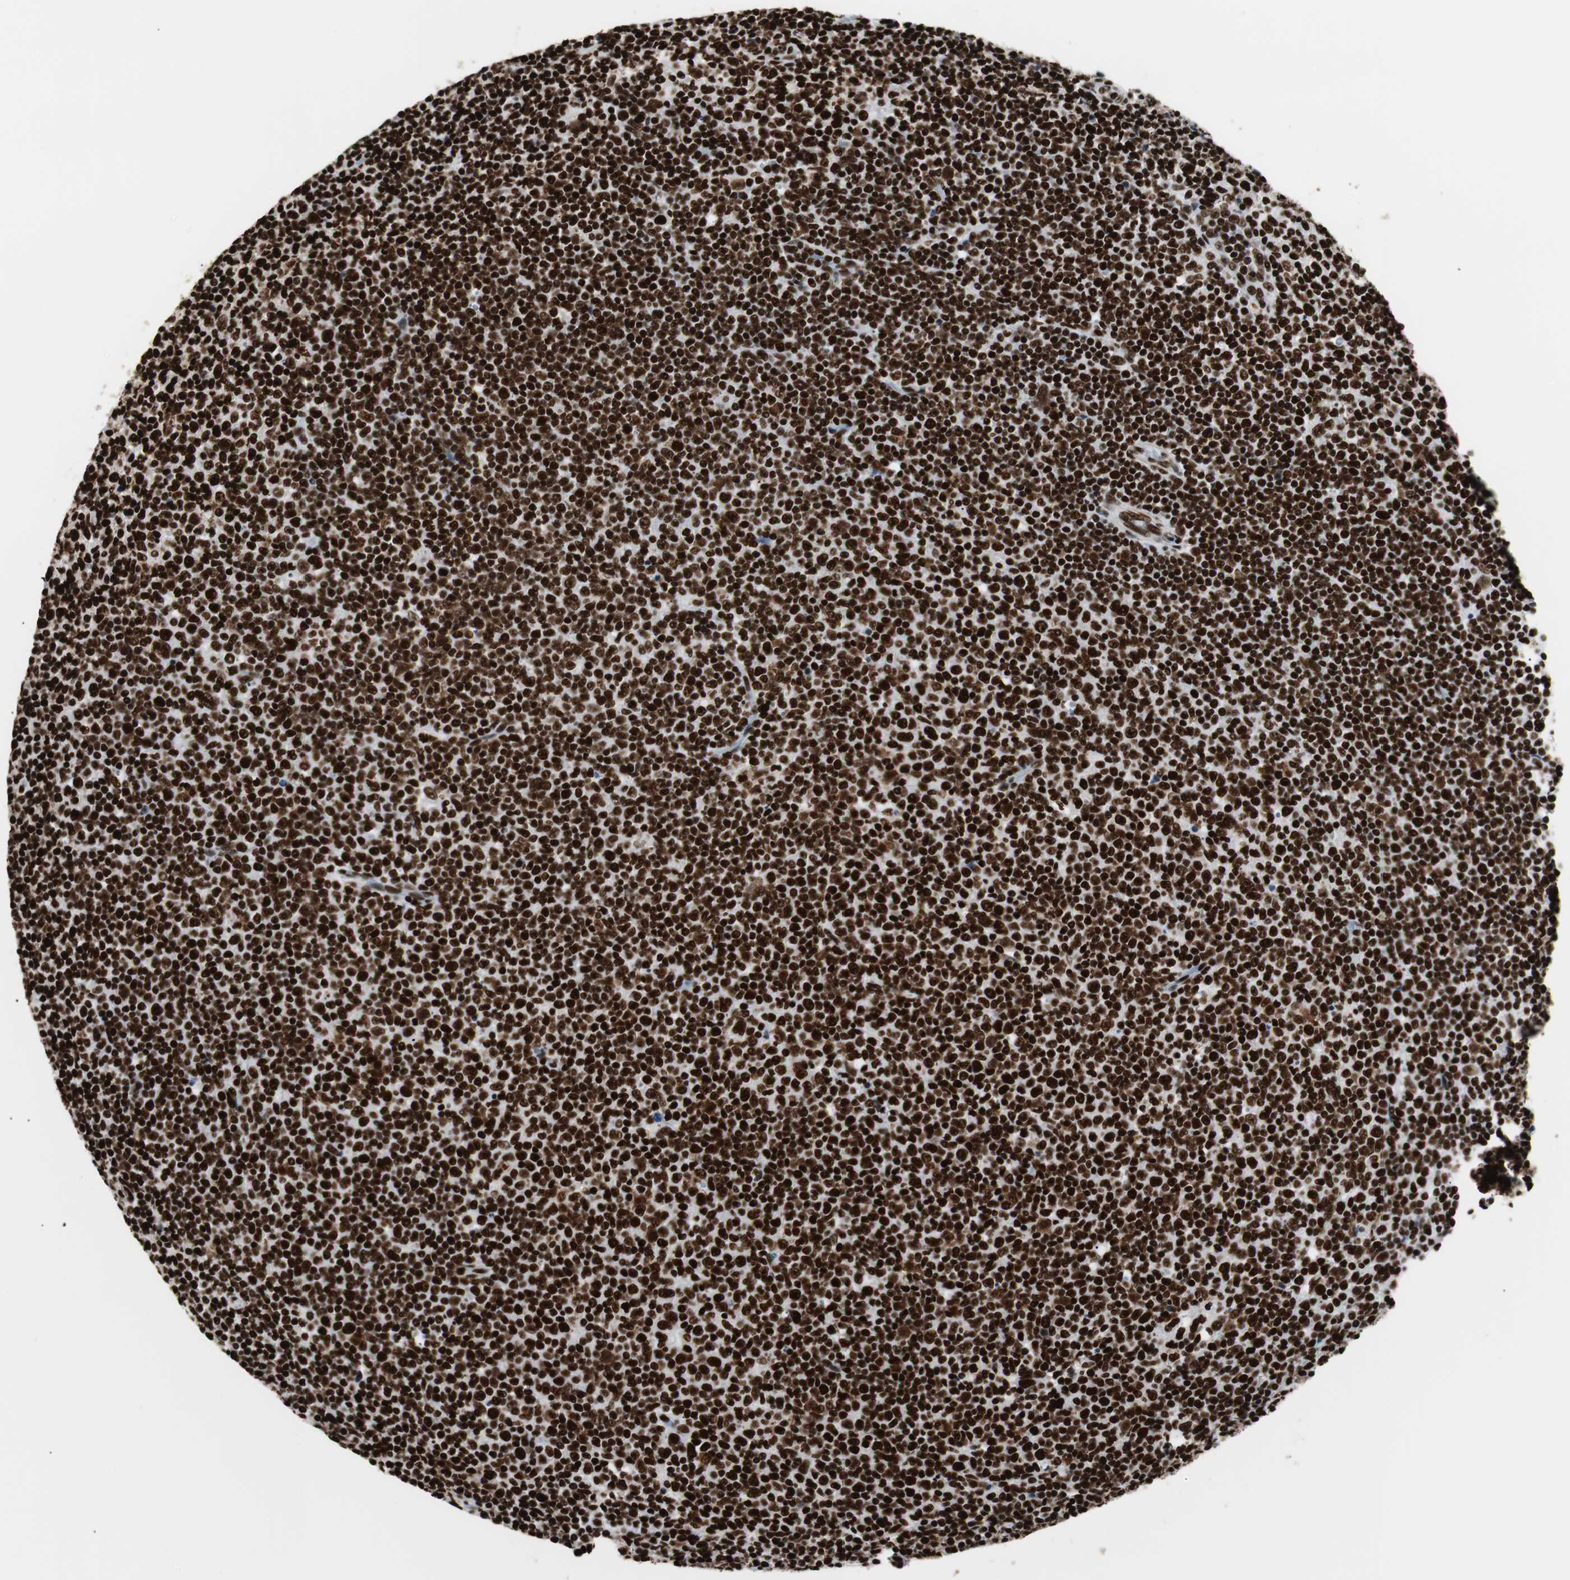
{"staining": {"intensity": "strong", "quantity": ">75%", "location": "nuclear"}, "tissue": "lymphoma", "cell_type": "Tumor cells", "image_type": "cancer", "snomed": [{"axis": "morphology", "description": "Malignant lymphoma, non-Hodgkin's type, Low grade"}, {"axis": "topography", "description": "Lymph node"}], "caption": "Tumor cells exhibit high levels of strong nuclear staining in about >75% of cells in human malignant lymphoma, non-Hodgkin's type (low-grade).", "gene": "MTA2", "patient": {"sex": "male", "age": 70}}